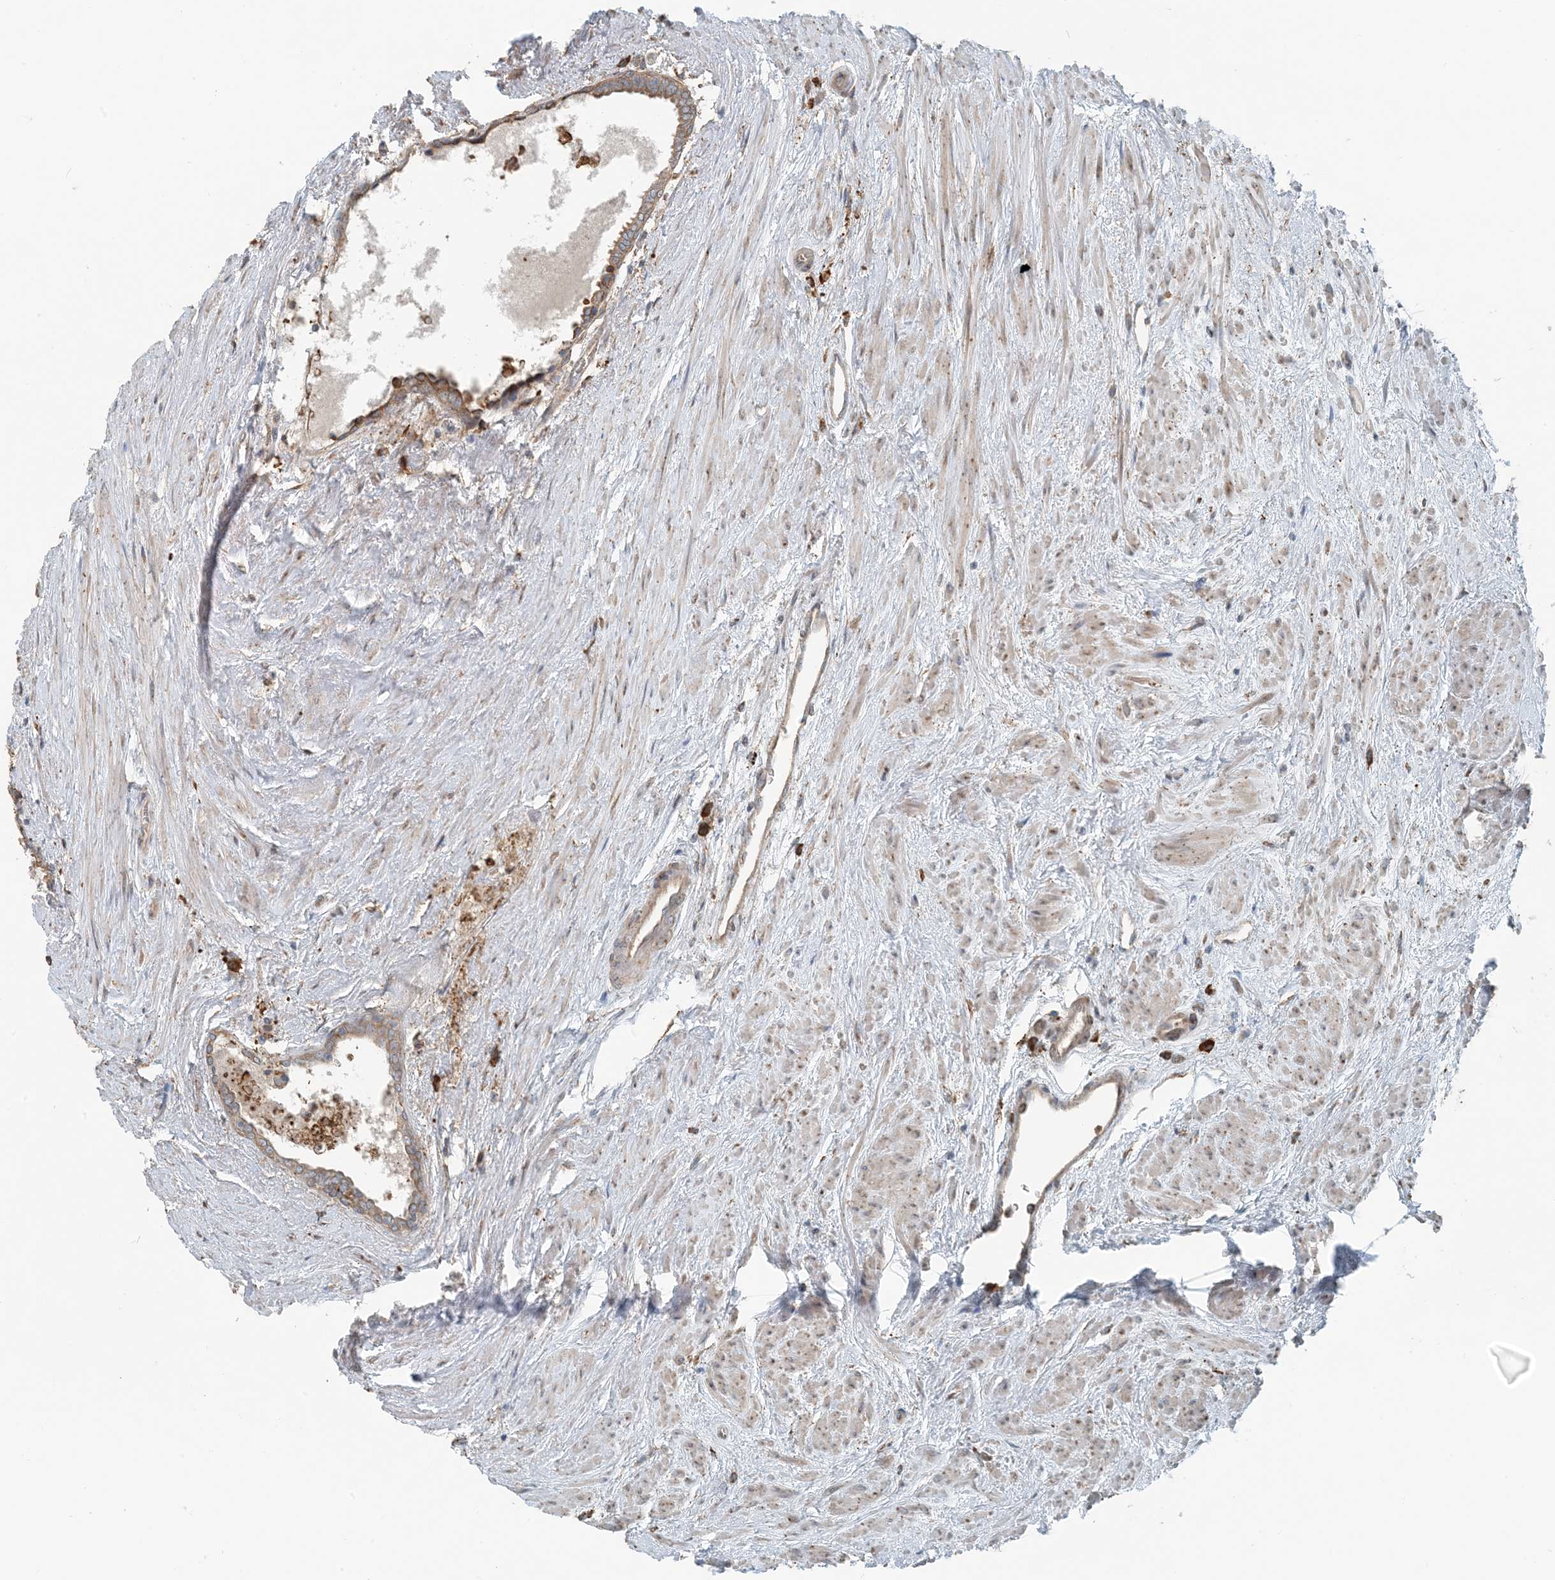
{"staining": {"intensity": "moderate", "quantity": ">75%", "location": "cytoplasmic/membranous"}, "tissue": "prostate cancer", "cell_type": "Tumor cells", "image_type": "cancer", "snomed": [{"axis": "morphology", "description": "Adenocarcinoma, High grade"}, {"axis": "topography", "description": "Prostate"}], "caption": "Protein analysis of adenocarcinoma (high-grade) (prostate) tissue exhibits moderate cytoplasmic/membranous positivity in about >75% of tumor cells.", "gene": "CERKL", "patient": {"sex": "male", "age": 61}}